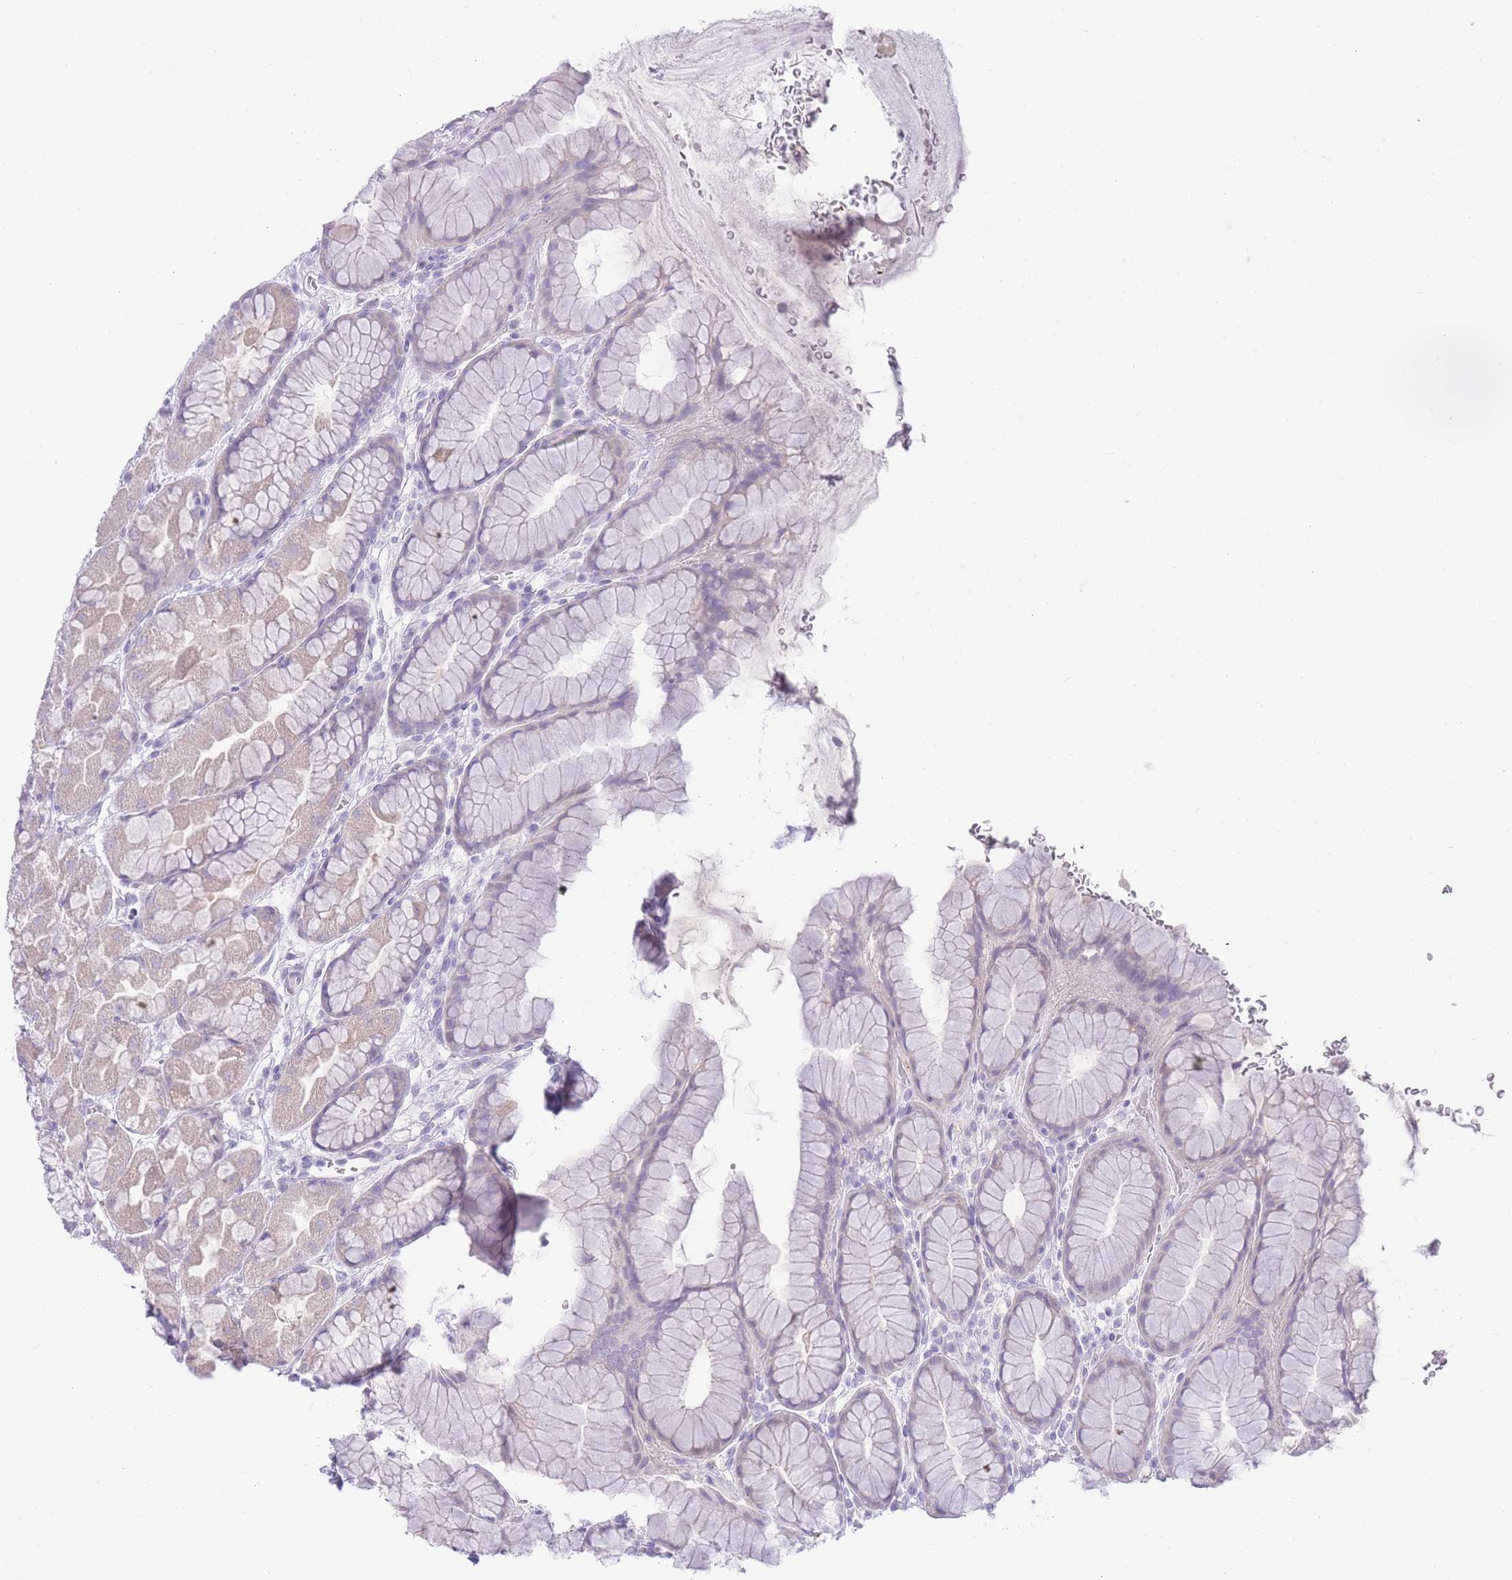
{"staining": {"intensity": "negative", "quantity": "none", "location": "none"}, "tissue": "stomach", "cell_type": "Glandular cells", "image_type": "normal", "snomed": [{"axis": "morphology", "description": "Normal tissue, NOS"}, {"axis": "topography", "description": "Stomach"}], "caption": "Immunohistochemical staining of normal human stomach reveals no significant expression in glandular cells.", "gene": "ZNF212", "patient": {"sex": "male", "age": 57}}